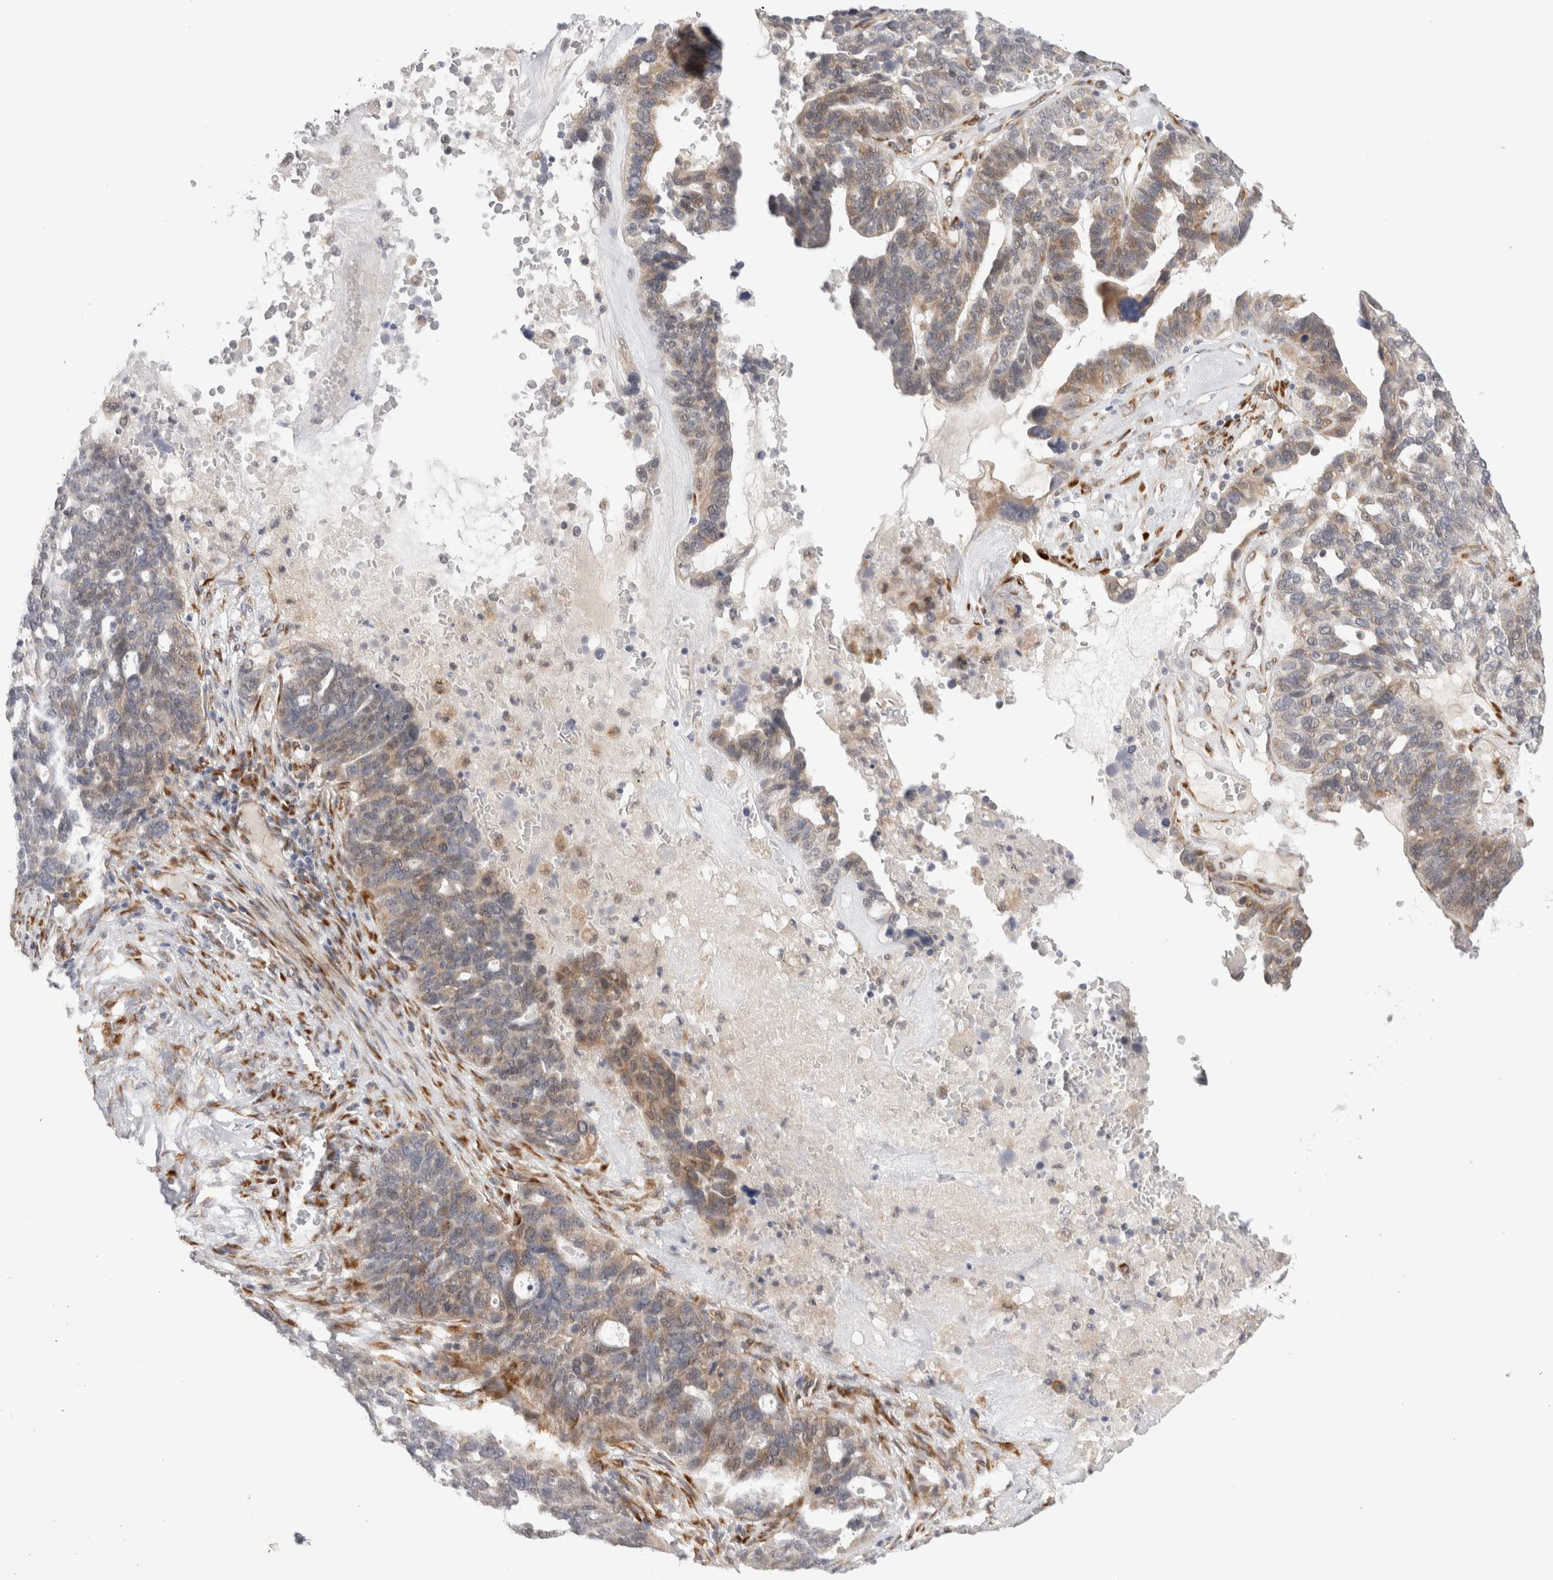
{"staining": {"intensity": "moderate", "quantity": "<25%", "location": "cytoplasmic/membranous"}, "tissue": "ovarian cancer", "cell_type": "Tumor cells", "image_type": "cancer", "snomed": [{"axis": "morphology", "description": "Cystadenocarcinoma, serous, NOS"}, {"axis": "topography", "description": "Ovary"}], "caption": "Serous cystadenocarcinoma (ovarian) tissue demonstrates moderate cytoplasmic/membranous positivity in about <25% of tumor cells, visualized by immunohistochemistry.", "gene": "HDLBP", "patient": {"sex": "female", "age": 59}}